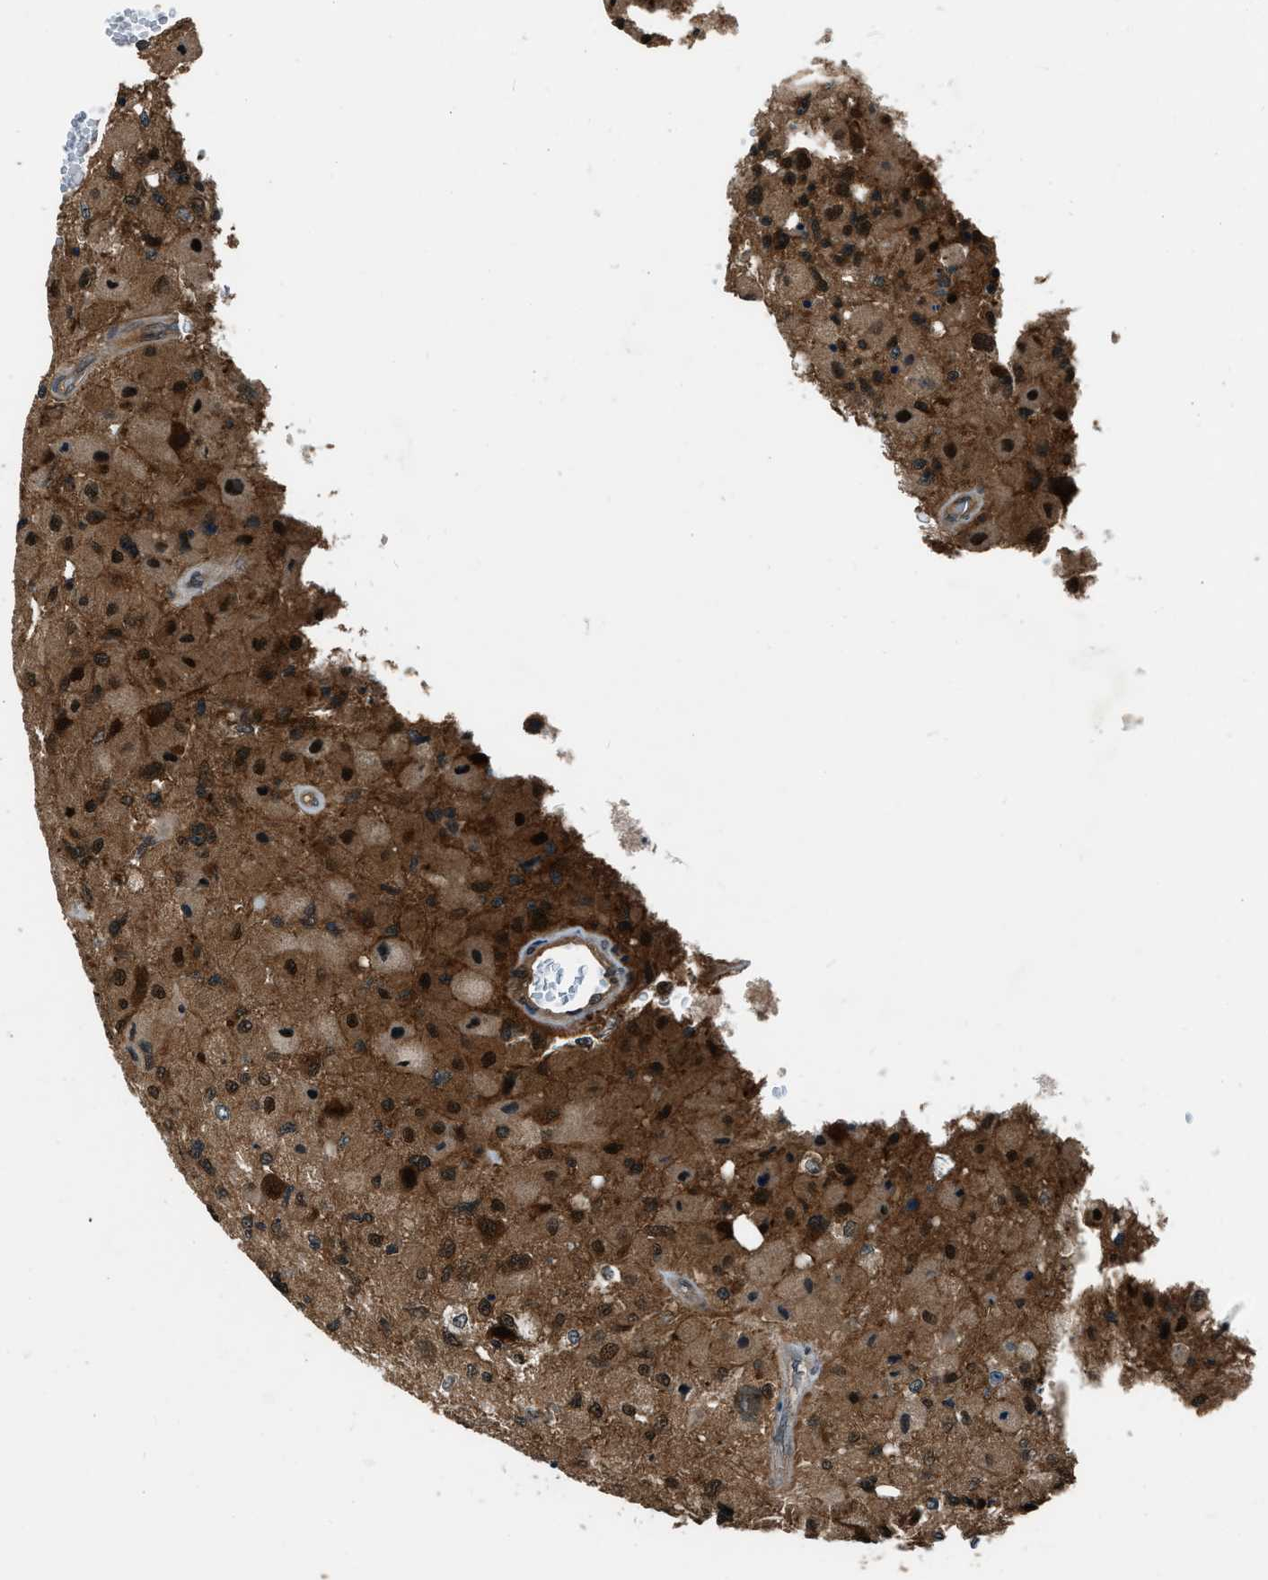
{"staining": {"intensity": "moderate", "quantity": ">75%", "location": "cytoplasmic/membranous,nuclear"}, "tissue": "glioma", "cell_type": "Tumor cells", "image_type": "cancer", "snomed": [{"axis": "morphology", "description": "Normal tissue, NOS"}, {"axis": "morphology", "description": "Glioma, malignant, High grade"}, {"axis": "topography", "description": "Cerebral cortex"}], "caption": "Immunohistochemical staining of glioma shows medium levels of moderate cytoplasmic/membranous and nuclear protein positivity in about >75% of tumor cells.", "gene": "NUDCD3", "patient": {"sex": "male", "age": 77}}